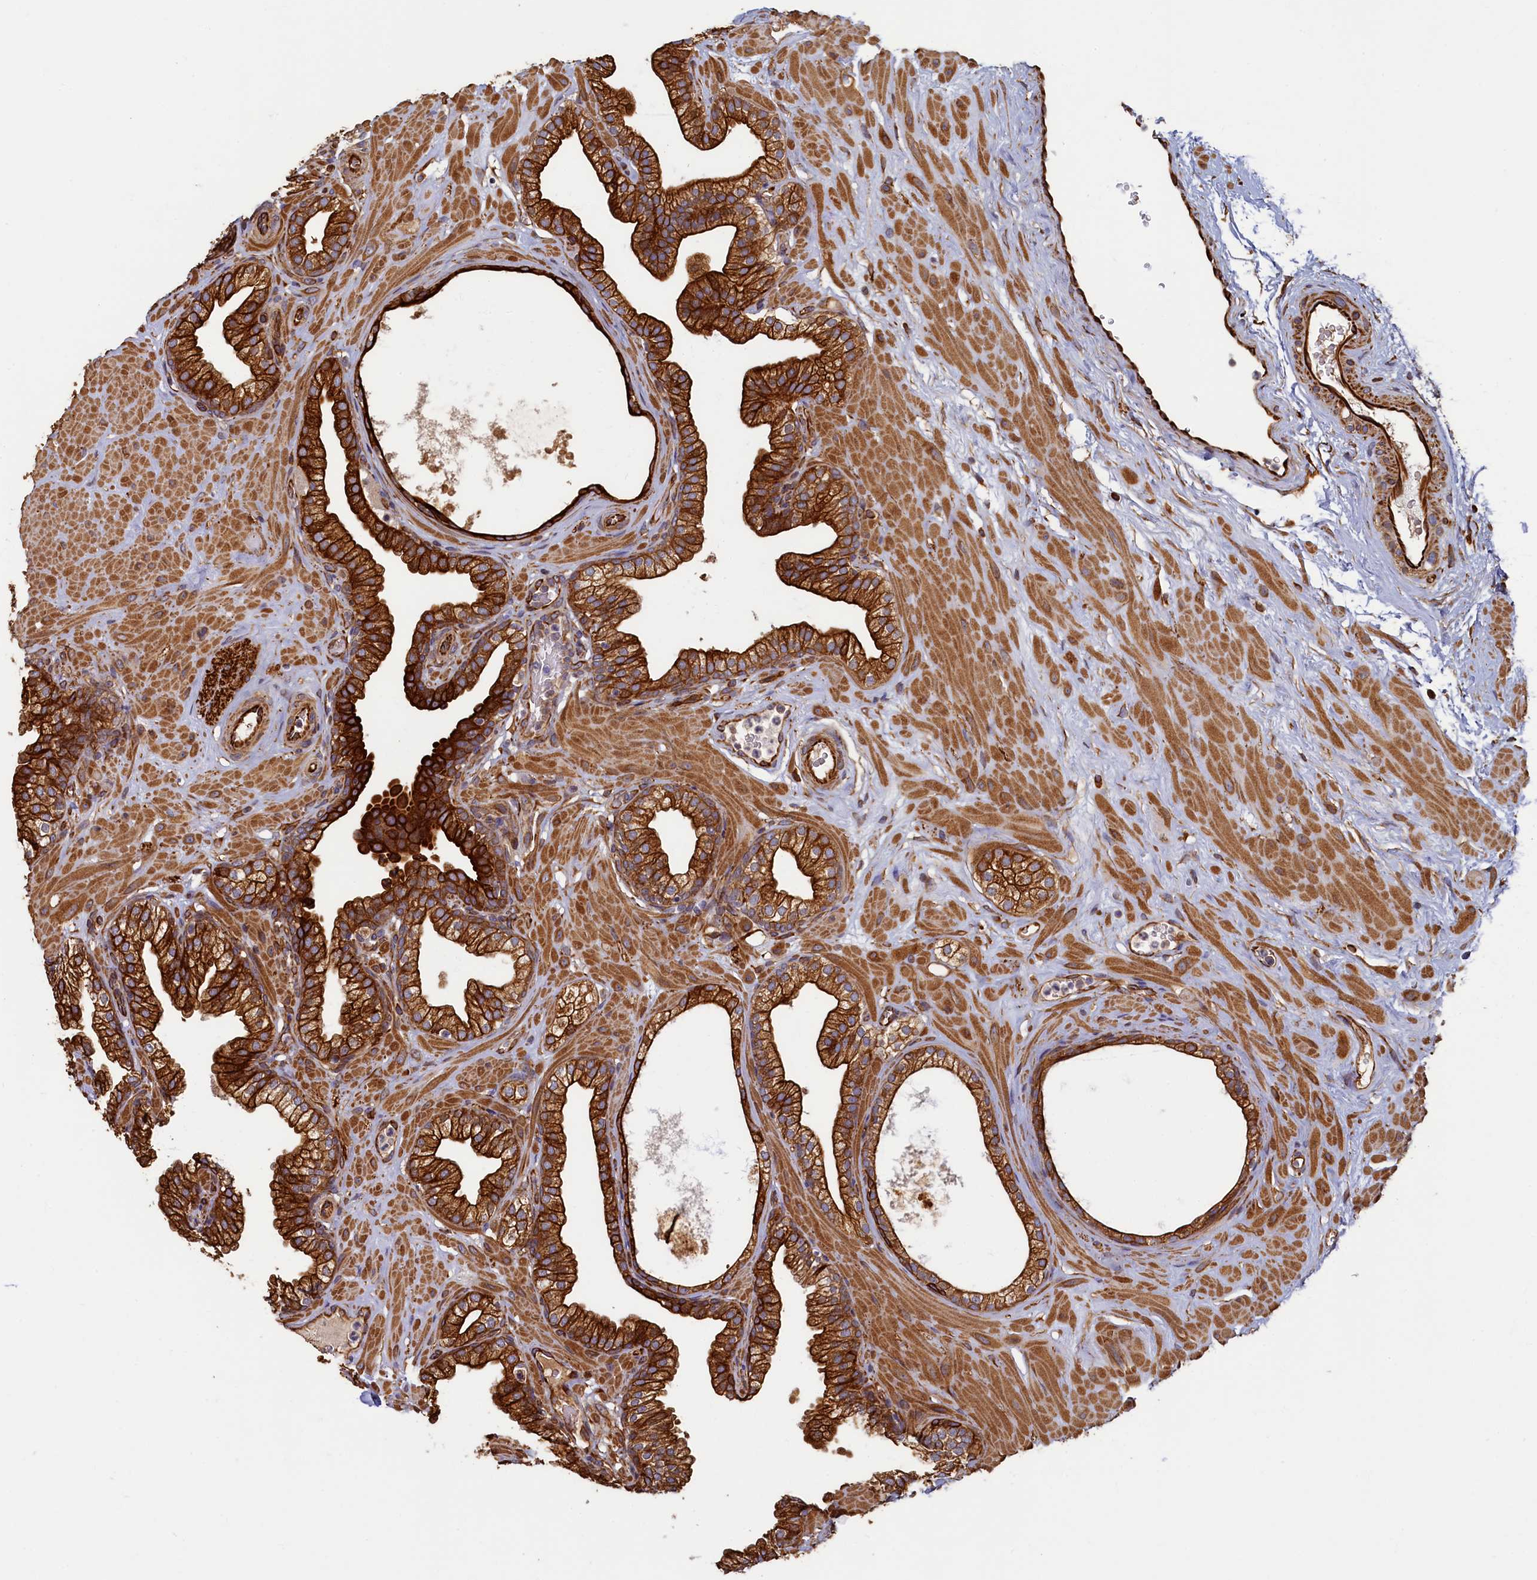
{"staining": {"intensity": "strong", "quantity": "25%-75%", "location": "cytoplasmic/membranous"}, "tissue": "prostate", "cell_type": "Glandular cells", "image_type": "normal", "snomed": [{"axis": "morphology", "description": "Normal tissue, NOS"}, {"axis": "morphology", "description": "Urothelial carcinoma, Low grade"}, {"axis": "topography", "description": "Urinary bladder"}, {"axis": "topography", "description": "Prostate"}], "caption": "Strong cytoplasmic/membranous protein staining is identified in about 25%-75% of glandular cells in prostate. (Brightfield microscopy of DAB IHC at high magnification).", "gene": "LRRC57", "patient": {"sex": "male", "age": 60}}